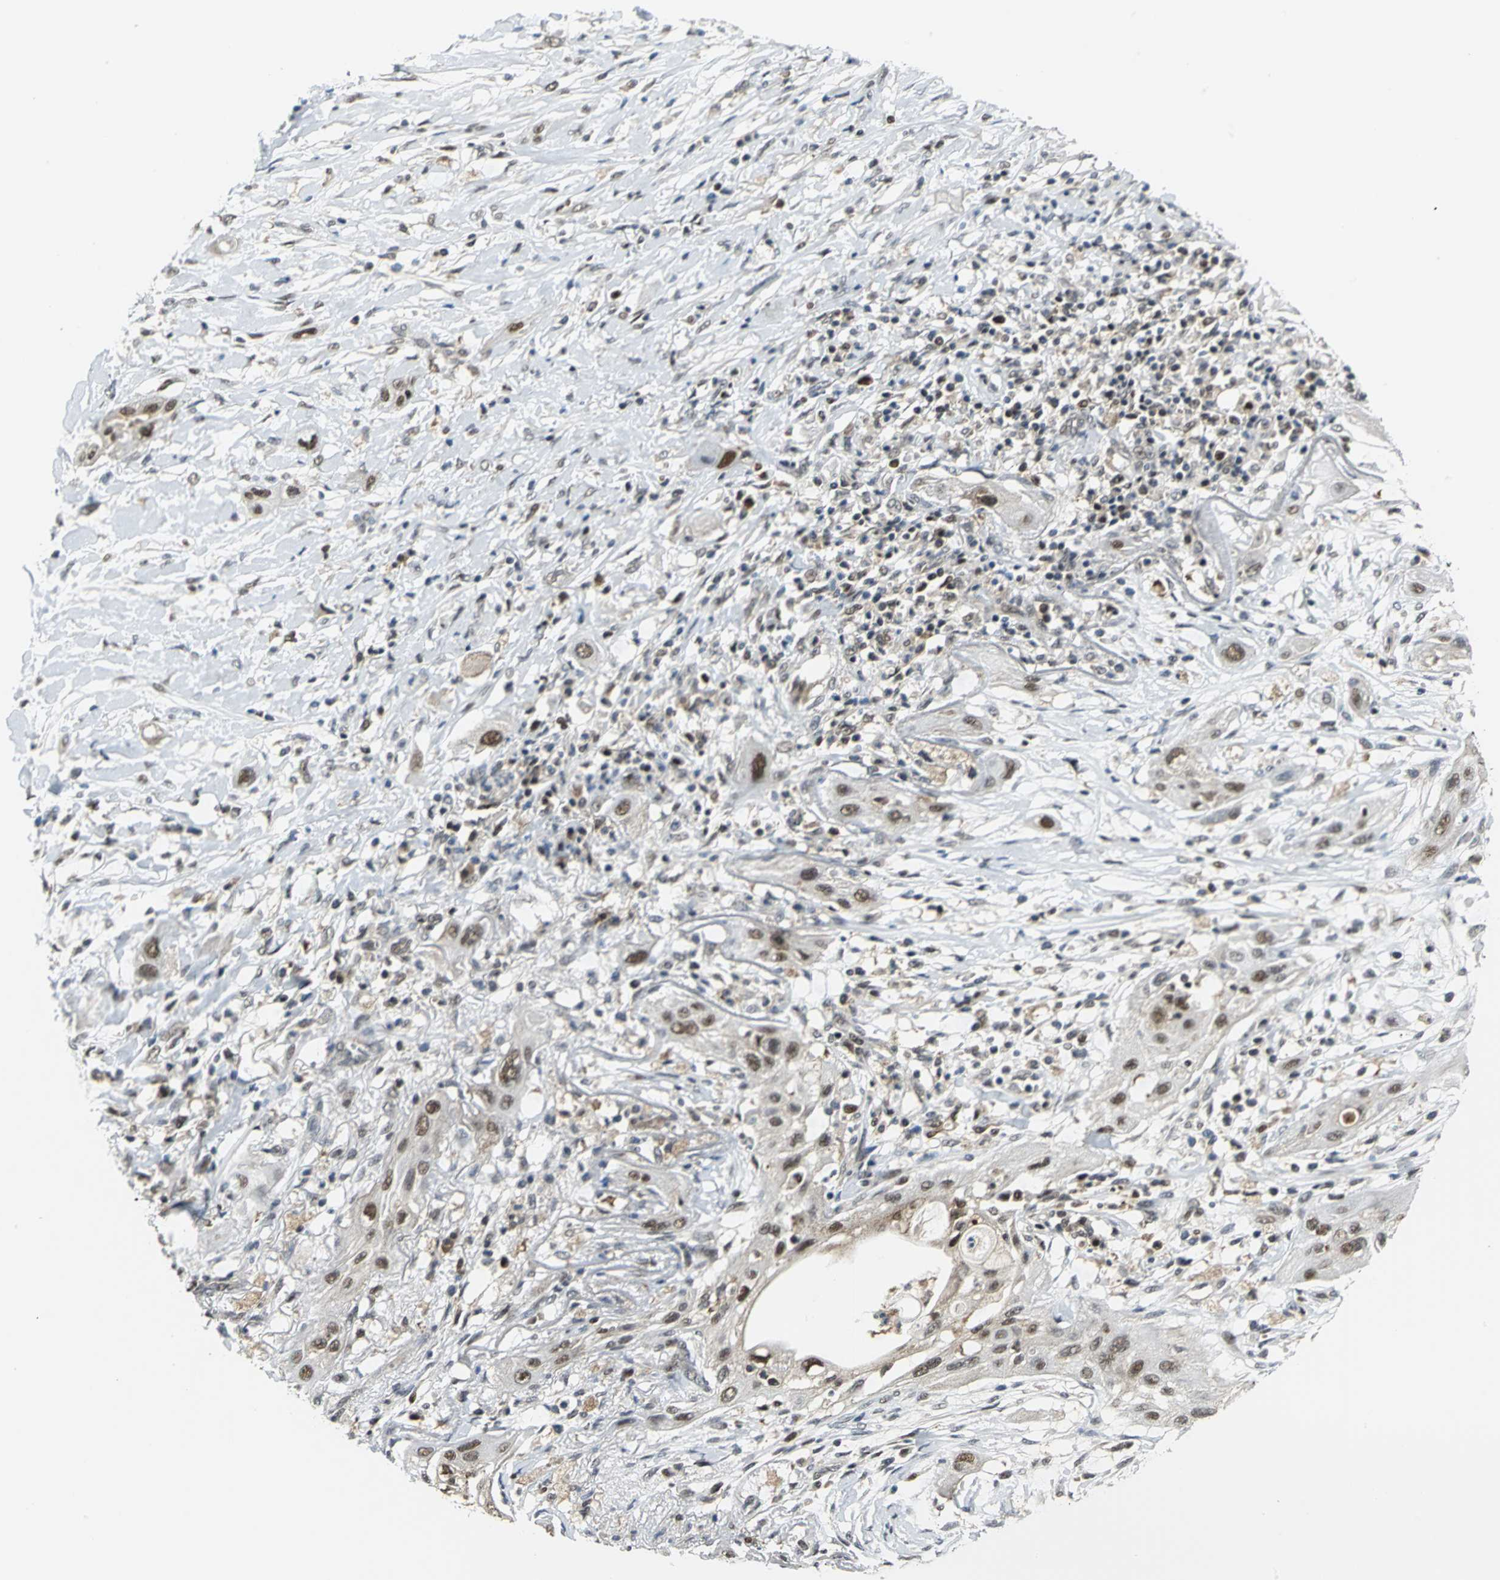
{"staining": {"intensity": "moderate", "quantity": "25%-75%", "location": "nuclear"}, "tissue": "lung cancer", "cell_type": "Tumor cells", "image_type": "cancer", "snomed": [{"axis": "morphology", "description": "Squamous cell carcinoma, NOS"}, {"axis": "topography", "description": "Lung"}], "caption": "Moderate nuclear staining is present in approximately 25%-75% of tumor cells in lung squamous cell carcinoma.", "gene": "PSMA4", "patient": {"sex": "female", "age": 47}}